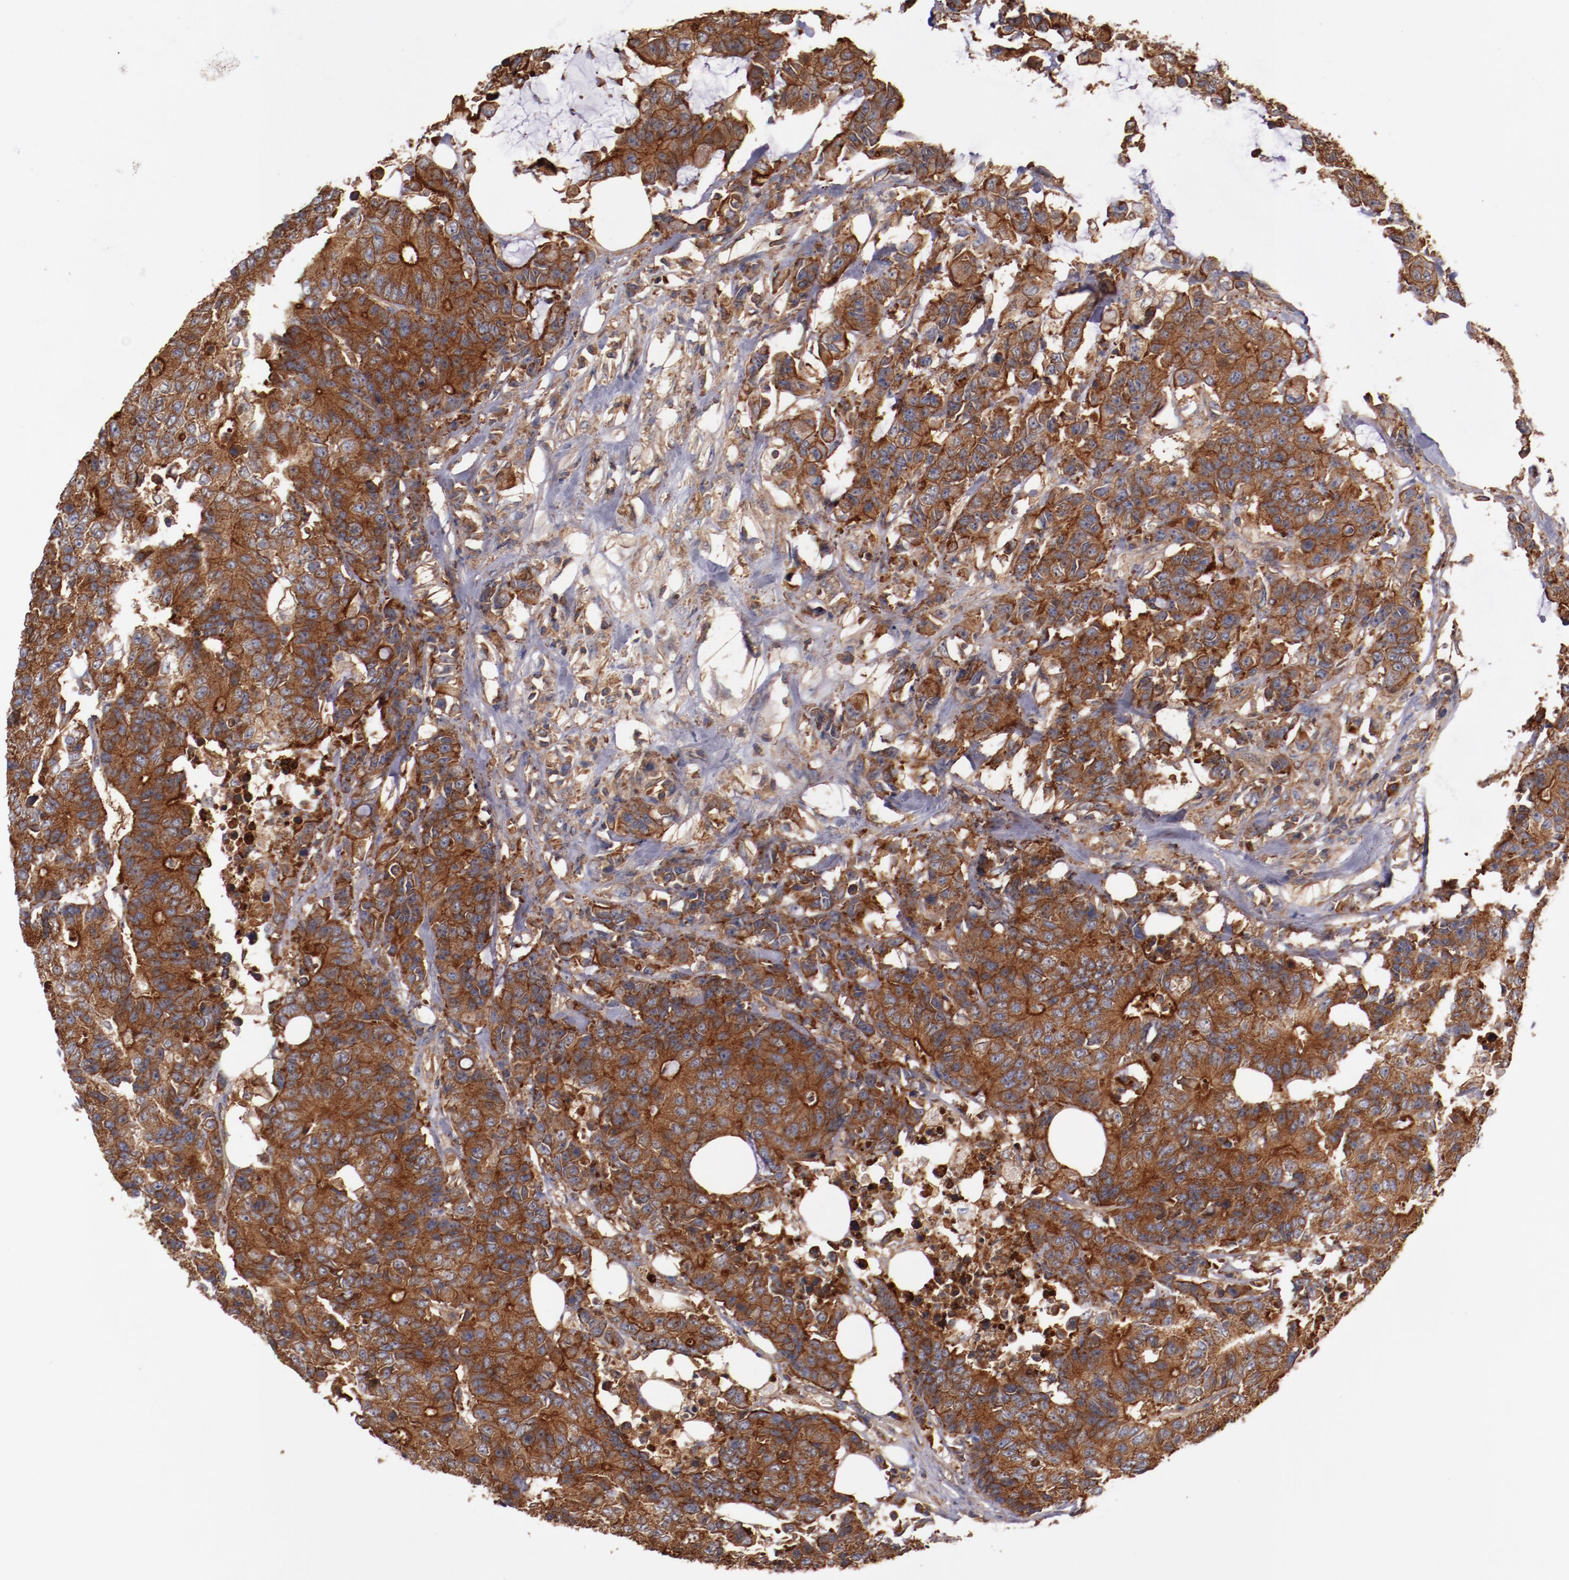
{"staining": {"intensity": "strong", "quantity": ">75%", "location": "cytoplasmic/membranous"}, "tissue": "colorectal cancer", "cell_type": "Tumor cells", "image_type": "cancer", "snomed": [{"axis": "morphology", "description": "Adenocarcinoma, NOS"}, {"axis": "topography", "description": "Colon"}], "caption": "IHC photomicrograph of neoplastic tissue: human colorectal adenocarcinoma stained using immunohistochemistry (IHC) shows high levels of strong protein expression localized specifically in the cytoplasmic/membranous of tumor cells, appearing as a cytoplasmic/membranous brown color.", "gene": "TMOD3", "patient": {"sex": "female", "age": 86}}